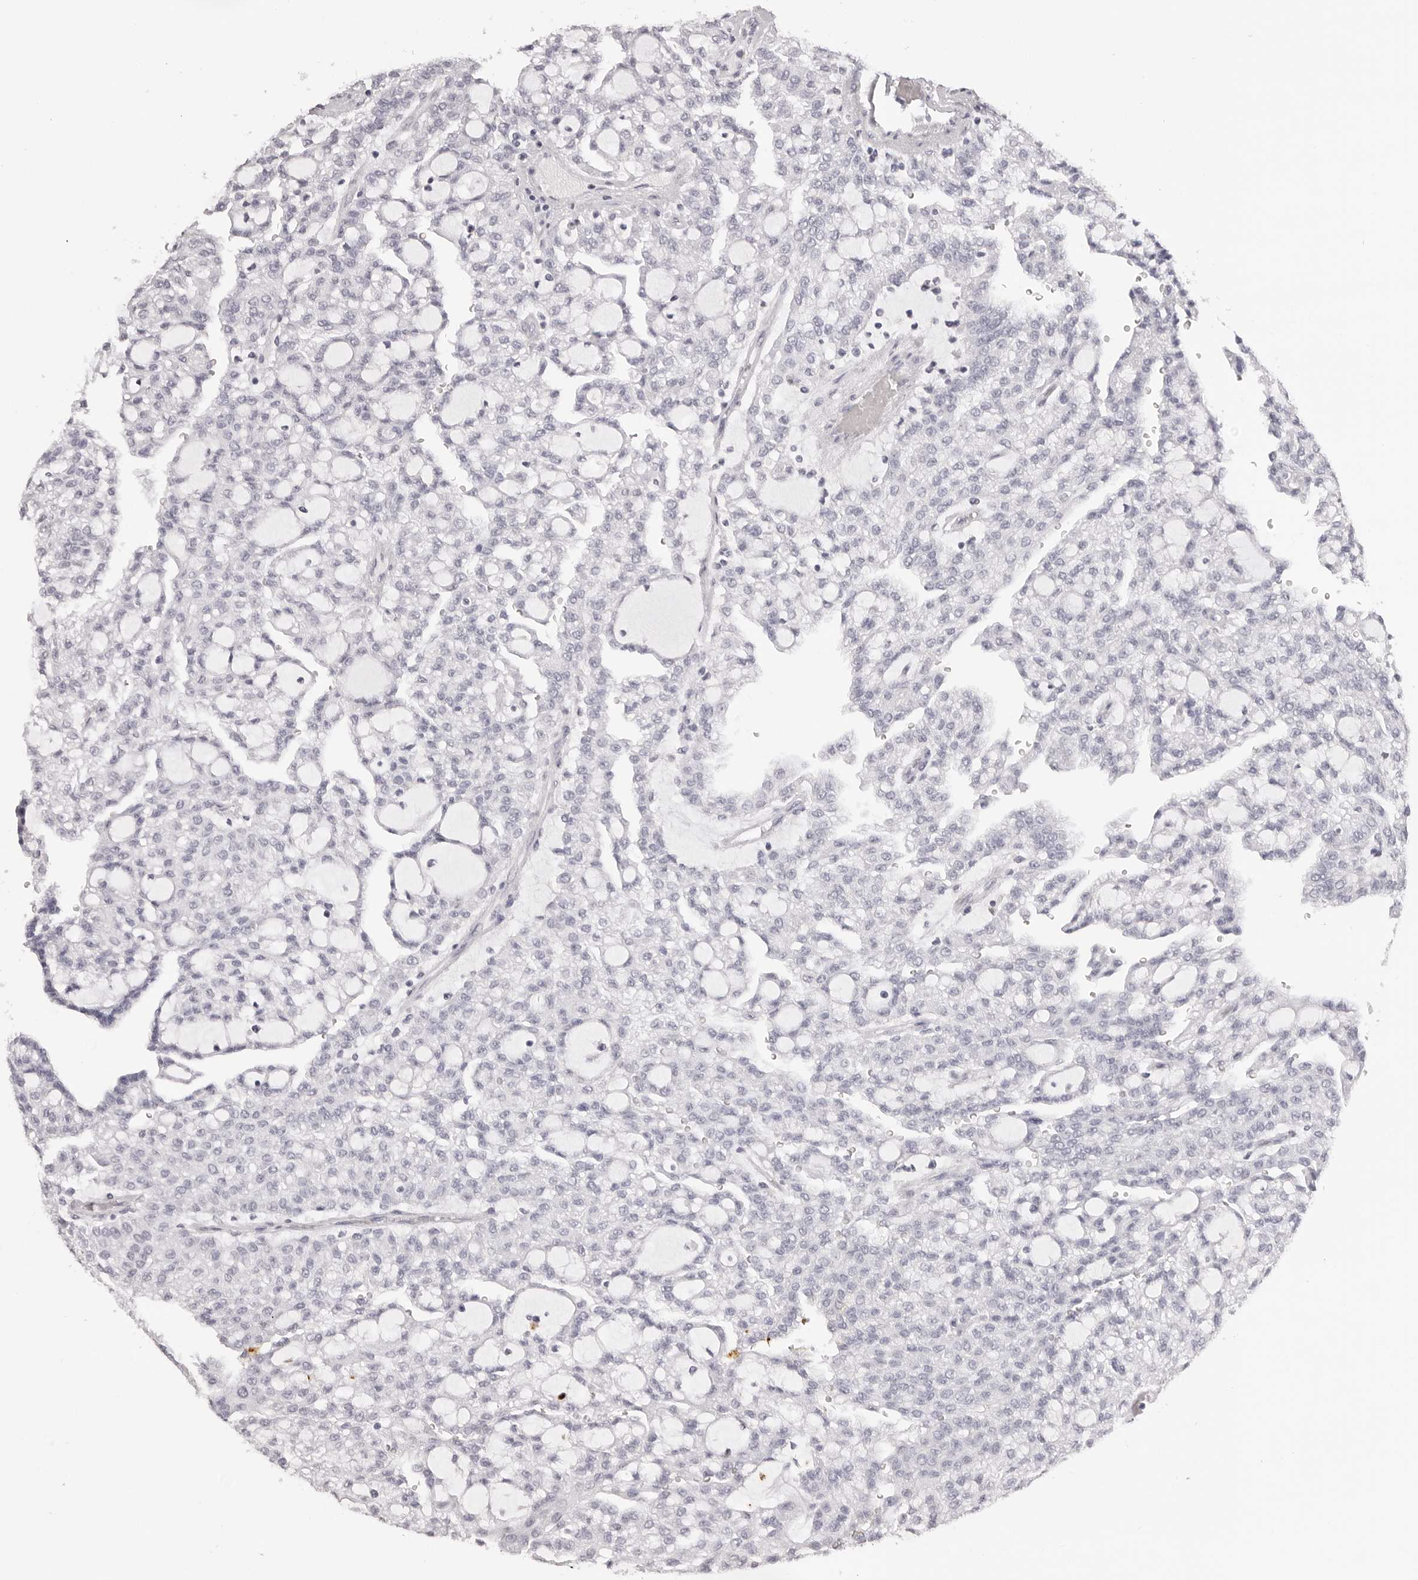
{"staining": {"intensity": "negative", "quantity": "none", "location": "none"}, "tissue": "renal cancer", "cell_type": "Tumor cells", "image_type": "cancer", "snomed": [{"axis": "morphology", "description": "Adenocarcinoma, NOS"}, {"axis": "topography", "description": "Kidney"}], "caption": "Immunohistochemistry (IHC) of human renal cancer (adenocarcinoma) reveals no expression in tumor cells.", "gene": "RHO", "patient": {"sex": "male", "age": 63}}